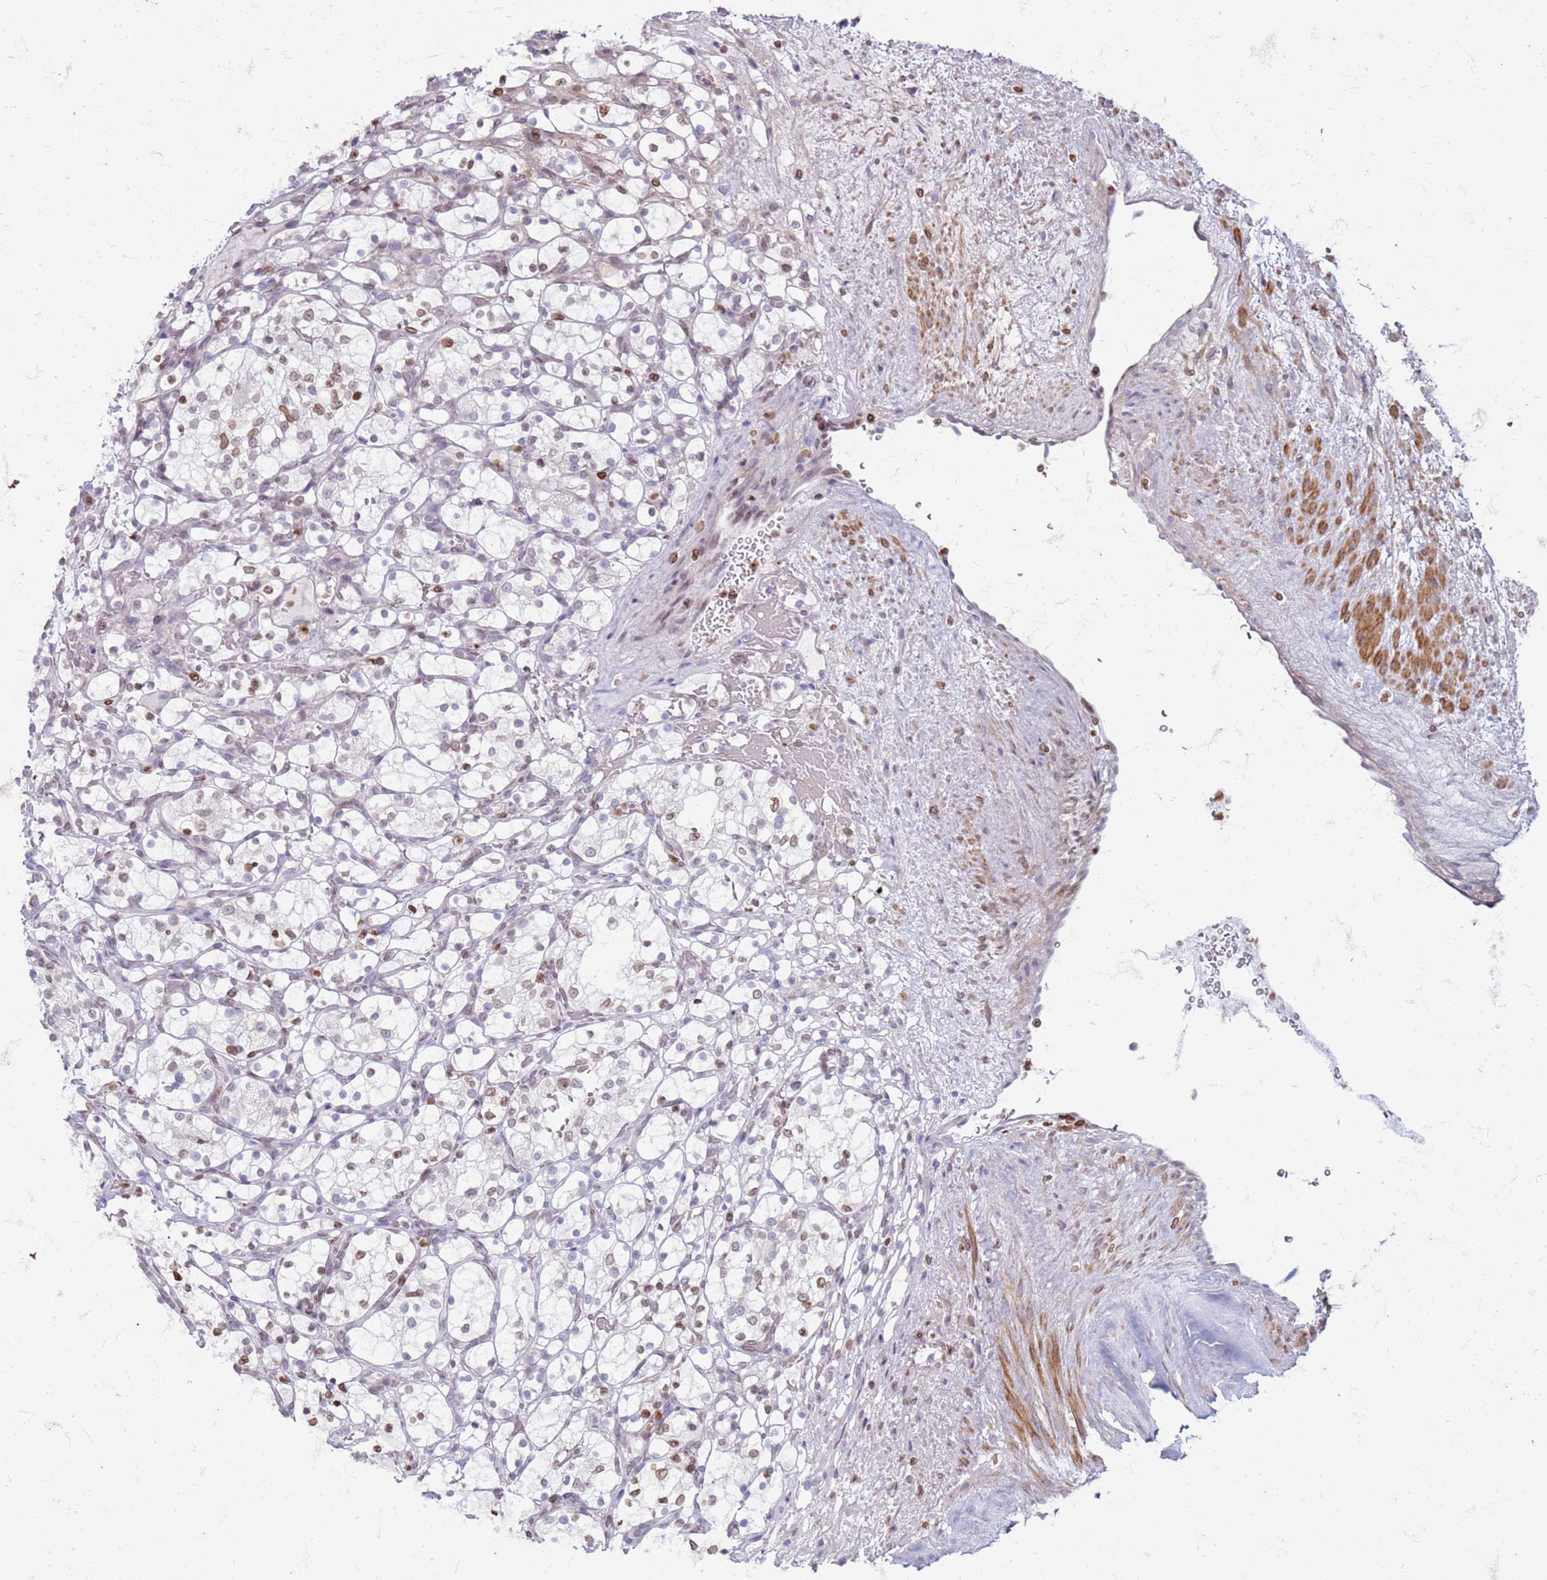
{"staining": {"intensity": "negative", "quantity": "none", "location": "none"}, "tissue": "renal cancer", "cell_type": "Tumor cells", "image_type": "cancer", "snomed": [{"axis": "morphology", "description": "Adenocarcinoma, NOS"}, {"axis": "topography", "description": "Kidney"}], "caption": "DAB (3,3'-diaminobenzidine) immunohistochemical staining of human renal cancer displays no significant staining in tumor cells.", "gene": "METTL25B", "patient": {"sex": "female", "age": 69}}